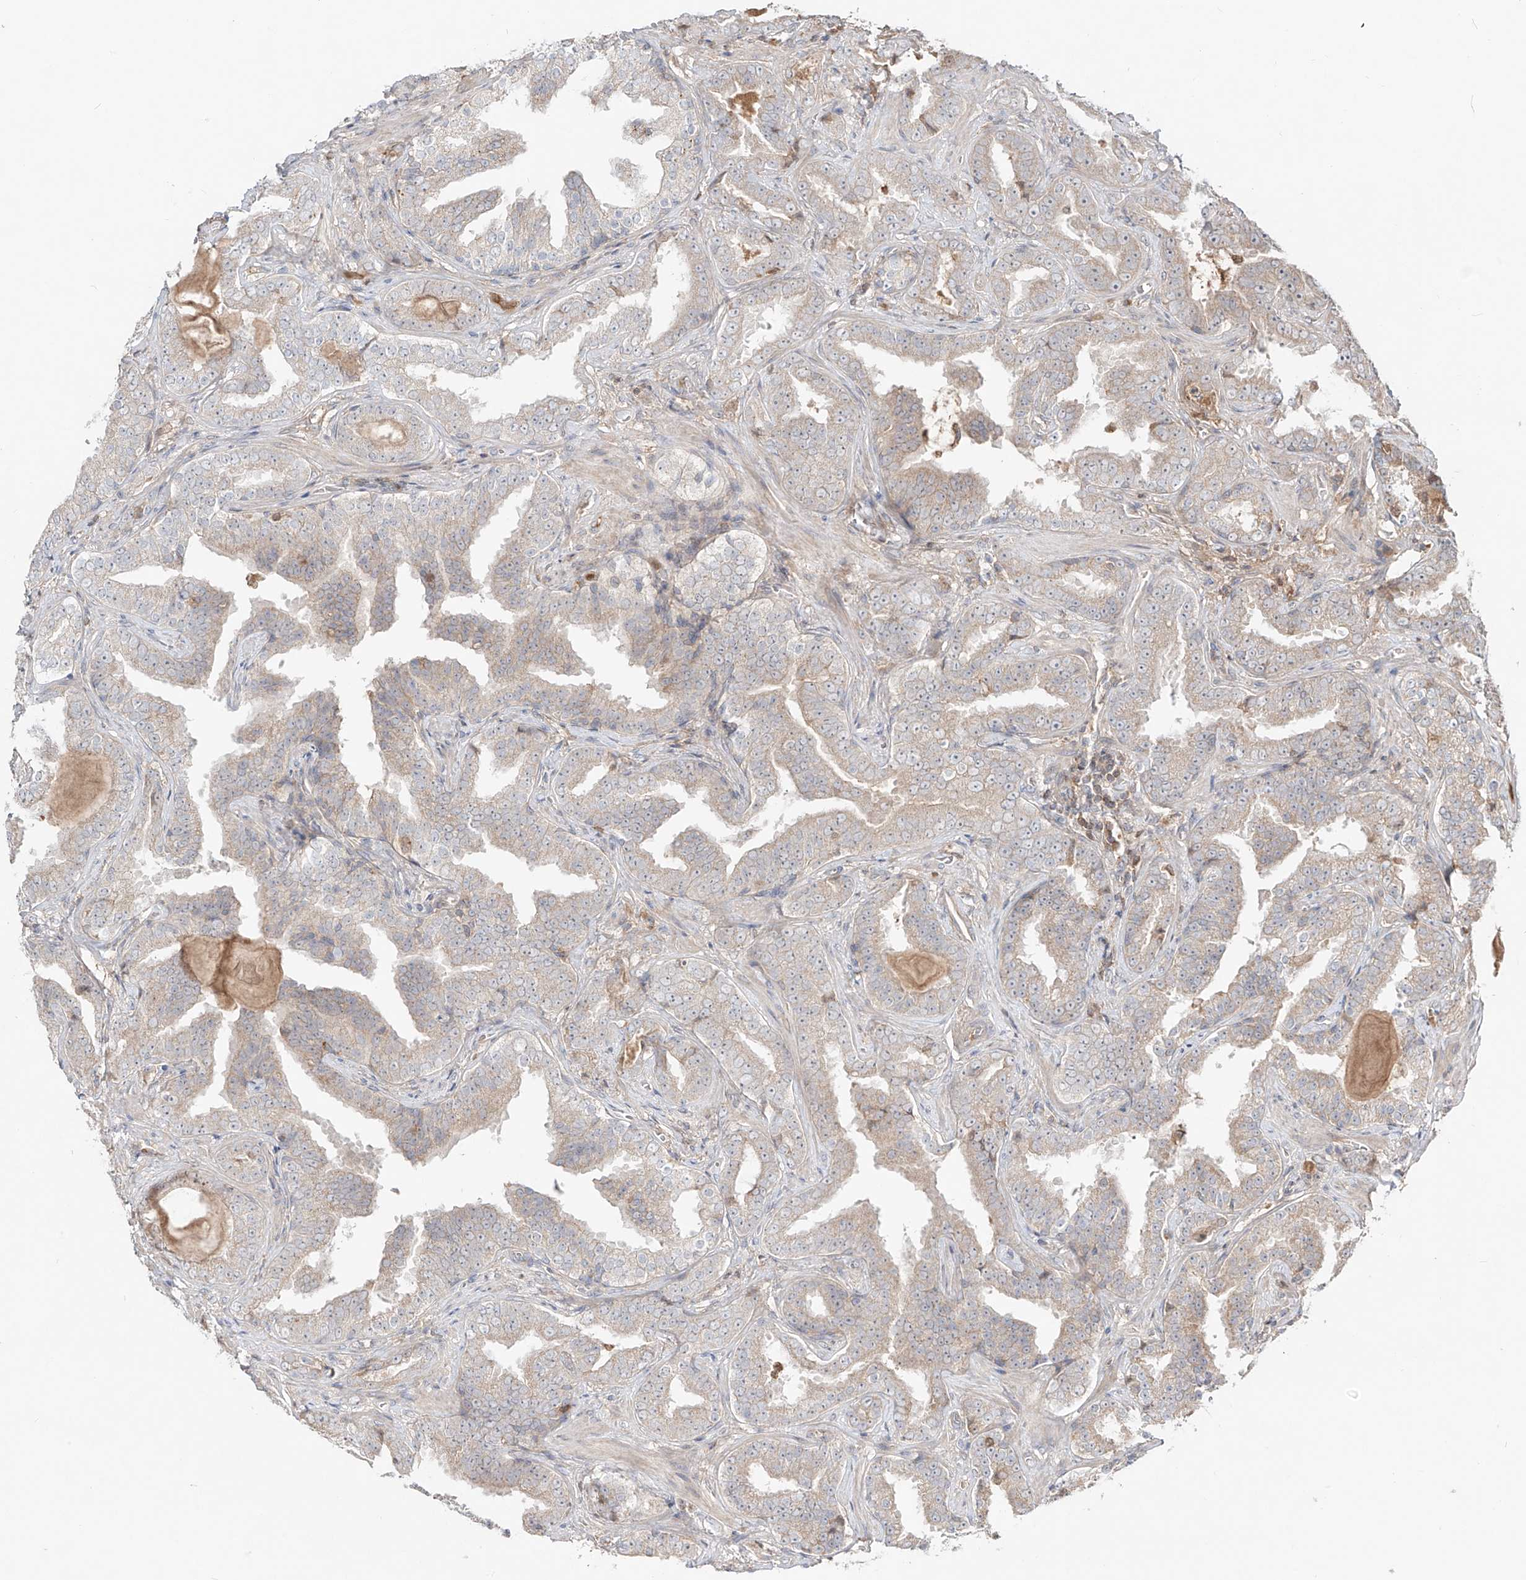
{"staining": {"intensity": "weak", "quantity": "<25%", "location": "cytoplasmic/membranous"}, "tissue": "prostate cancer", "cell_type": "Tumor cells", "image_type": "cancer", "snomed": [{"axis": "morphology", "description": "Adenocarcinoma, Low grade"}, {"axis": "topography", "description": "Prostate"}], "caption": "Immunohistochemistry (IHC) image of human prostate cancer (low-grade adenocarcinoma) stained for a protein (brown), which exhibits no positivity in tumor cells.", "gene": "ERO1A", "patient": {"sex": "male", "age": 60}}